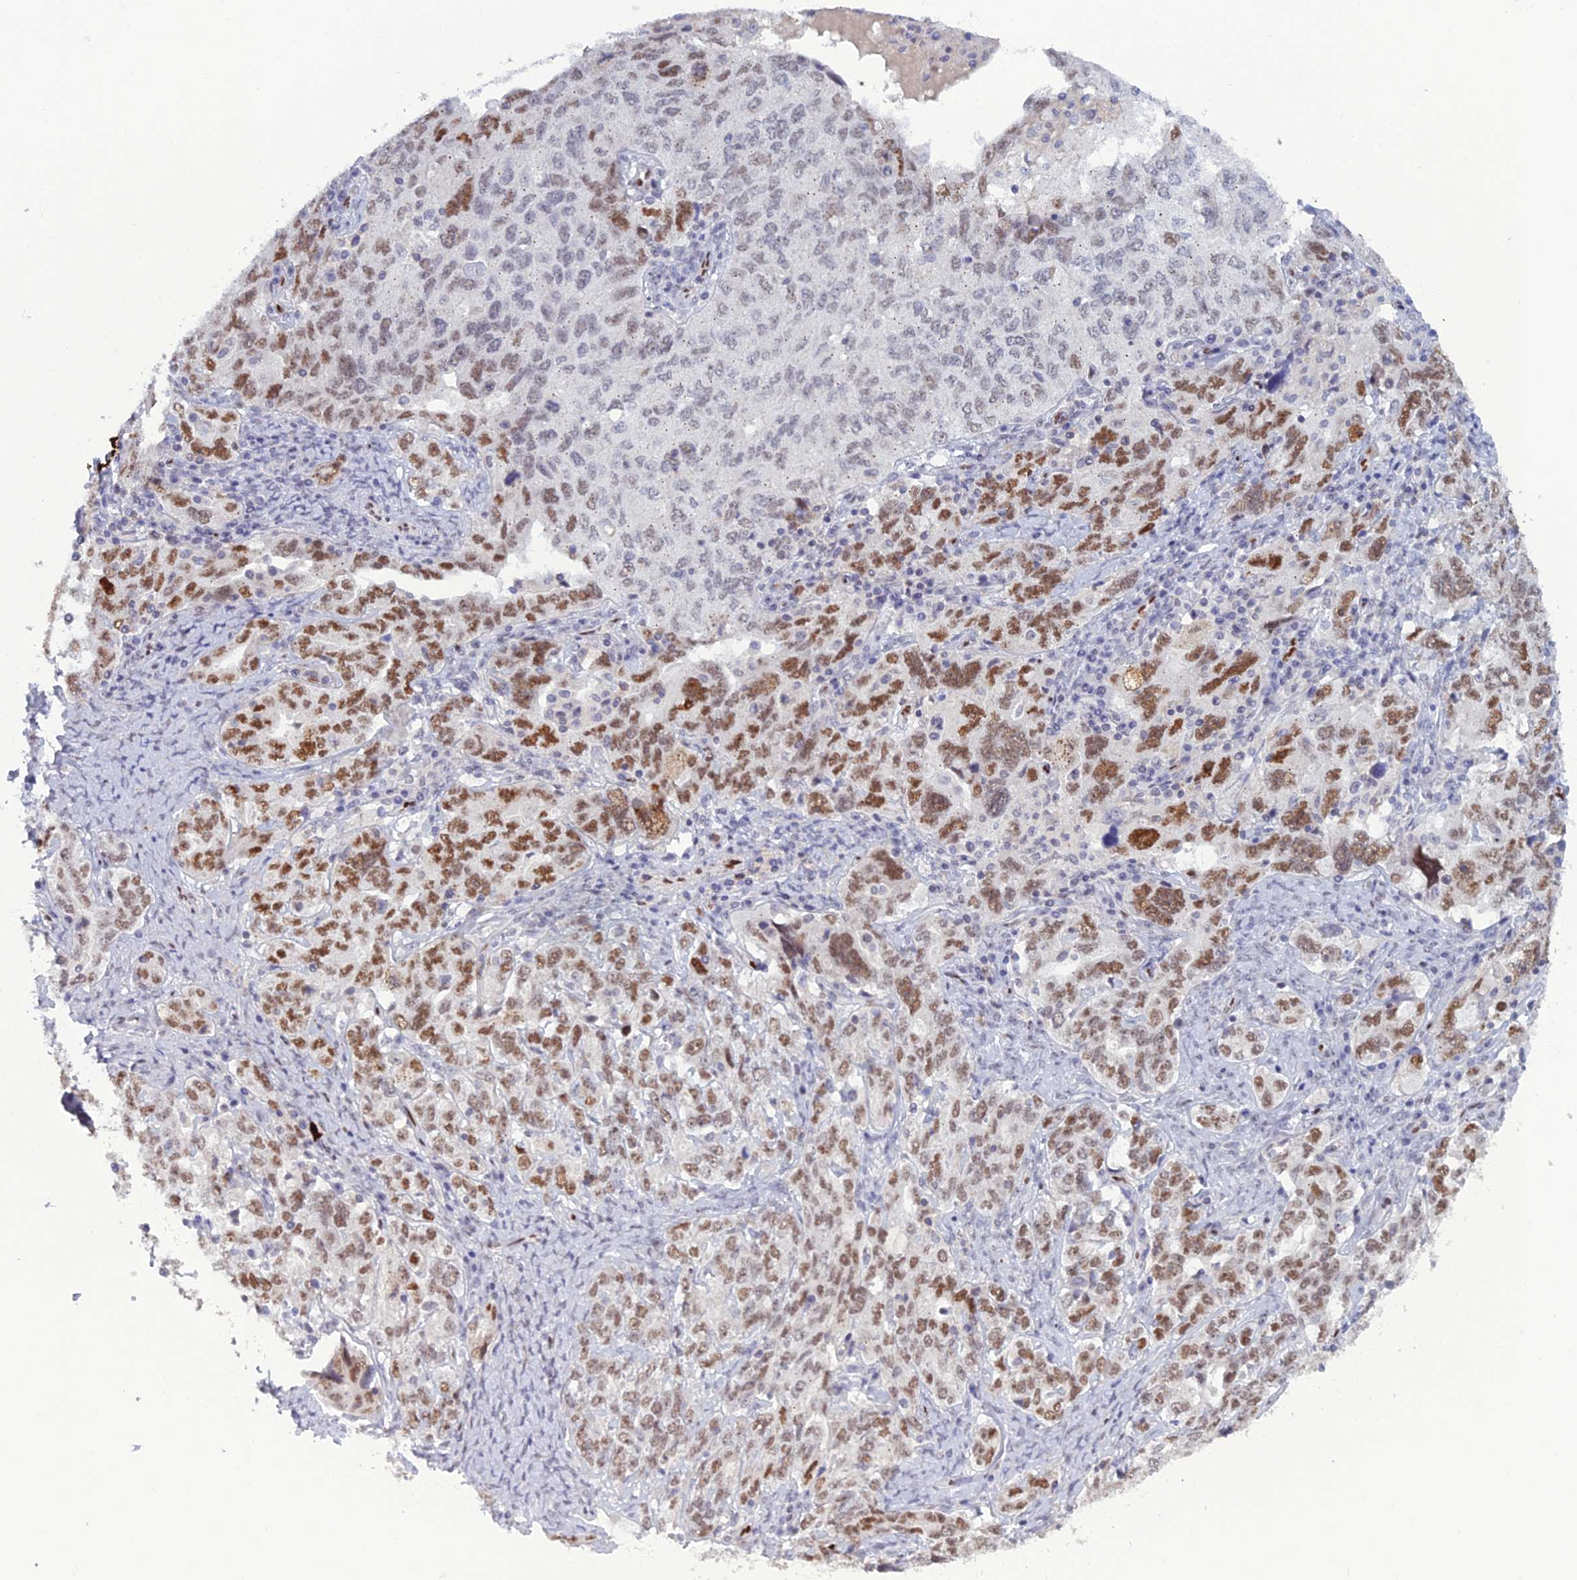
{"staining": {"intensity": "moderate", "quantity": "25%-75%", "location": "nuclear"}, "tissue": "ovarian cancer", "cell_type": "Tumor cells", "image_type": "cancer", "snomed": [{"axis": "morphology", "description": "Carcinoma, endometroid"}, {"axis": "topography", "description": "Ovary"}], "caption": "The immunohistochemical stain highlights moderate nuclear staining in tumor cells of ovarian endometroid carcinoma tissue. (DAB = brown stain, brightfield microscopy at high magnification).", "gene": "NOL4L", "patient": {"sex": "female", "age": 62}}